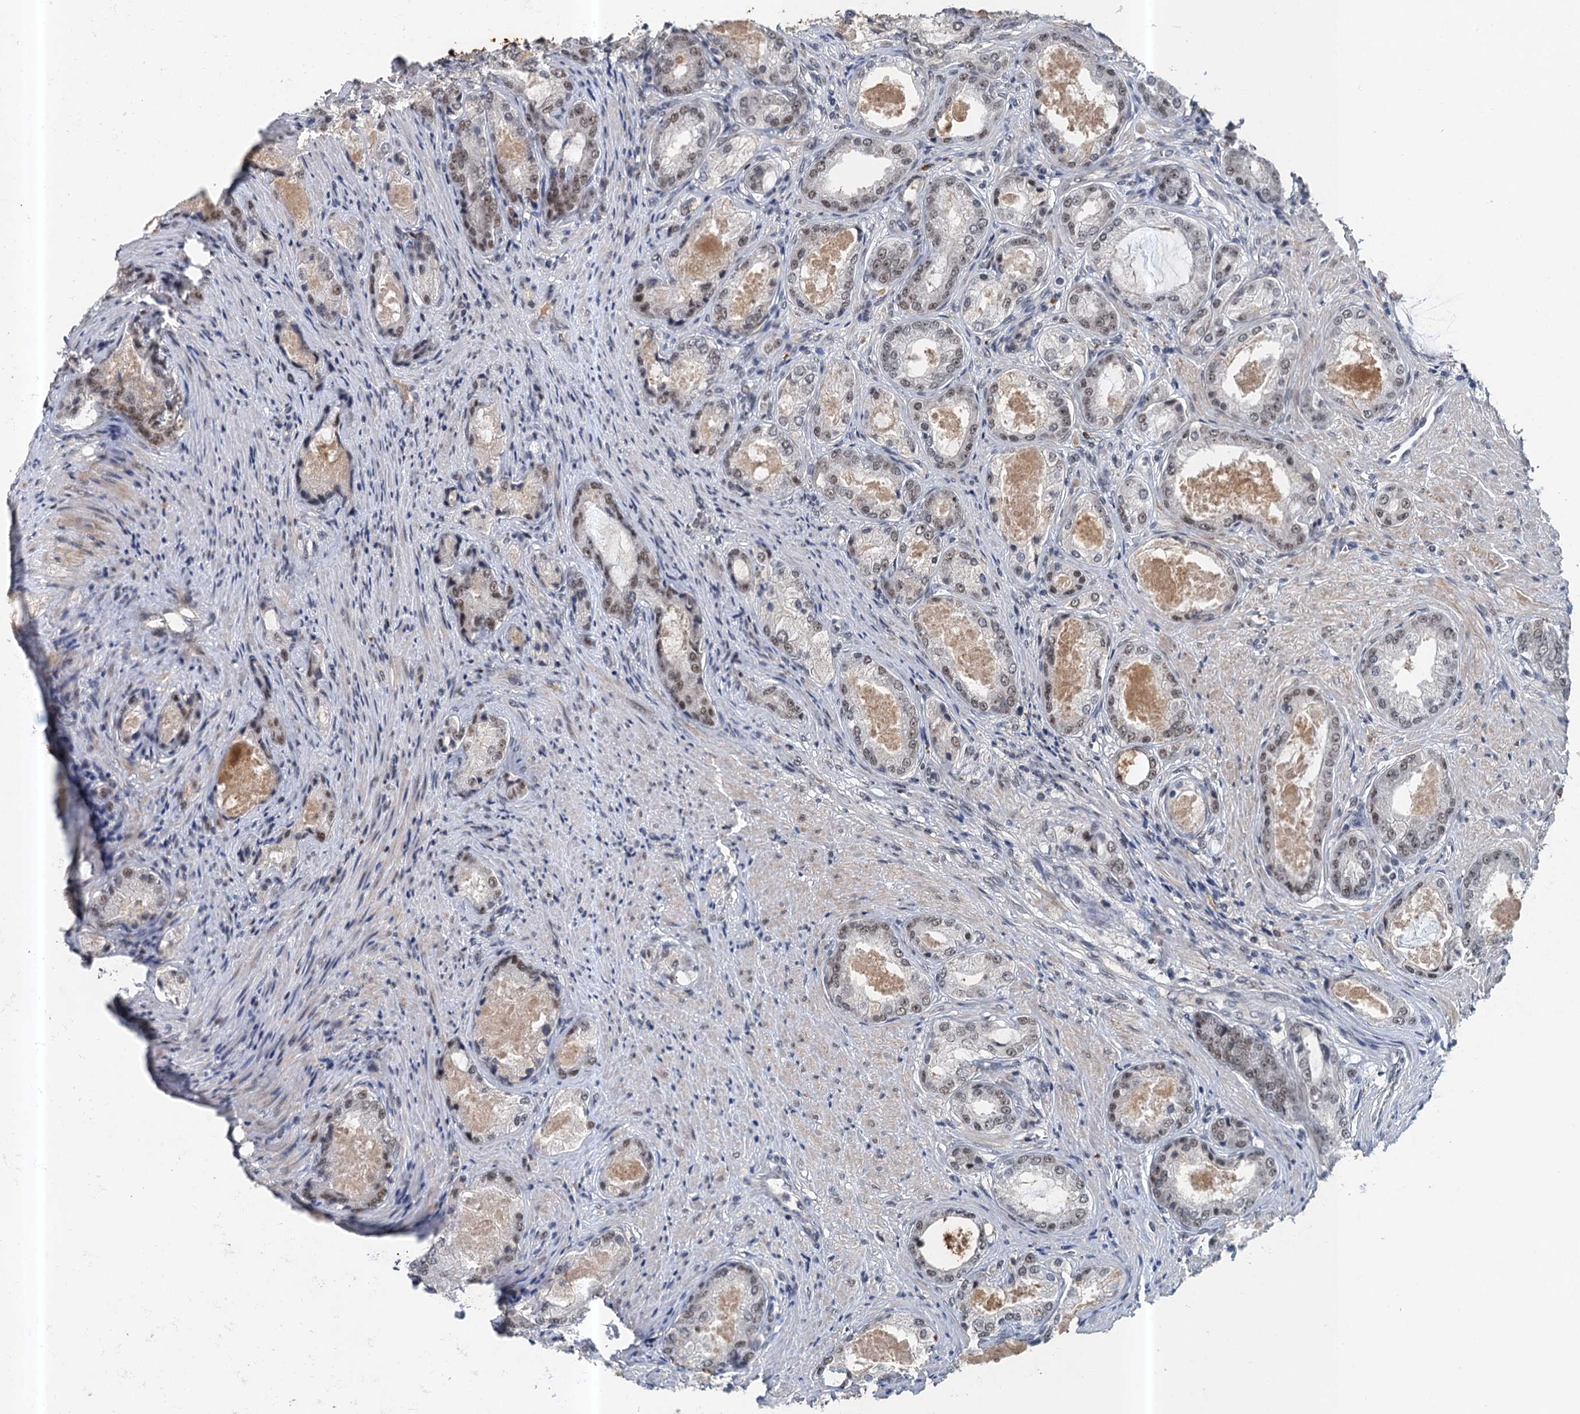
{"staining": {"intensity": "negative", "quantity": "none", "location": "none"}, "tissue": "prostate cancer", "cell_type": "Tumor cells", "image_type": "cancer", "snomed": [{"axis": "morphology", "description": "Adenocarcinoma, Low grade"}, {"axis": "topography", "description": "Prostate"}], "caption": "Protein analysis of prostate adenocarcinoma (low-grade) displays no significant positivity in tumor cells. The staining was performed using DAB to visualize the protein expression in brown, while the nuclei were stained in blue with hematoxylin (Magnification: 20x).", "gene": "CSTF3", "patient": {"sex": "male", "age": 68}}